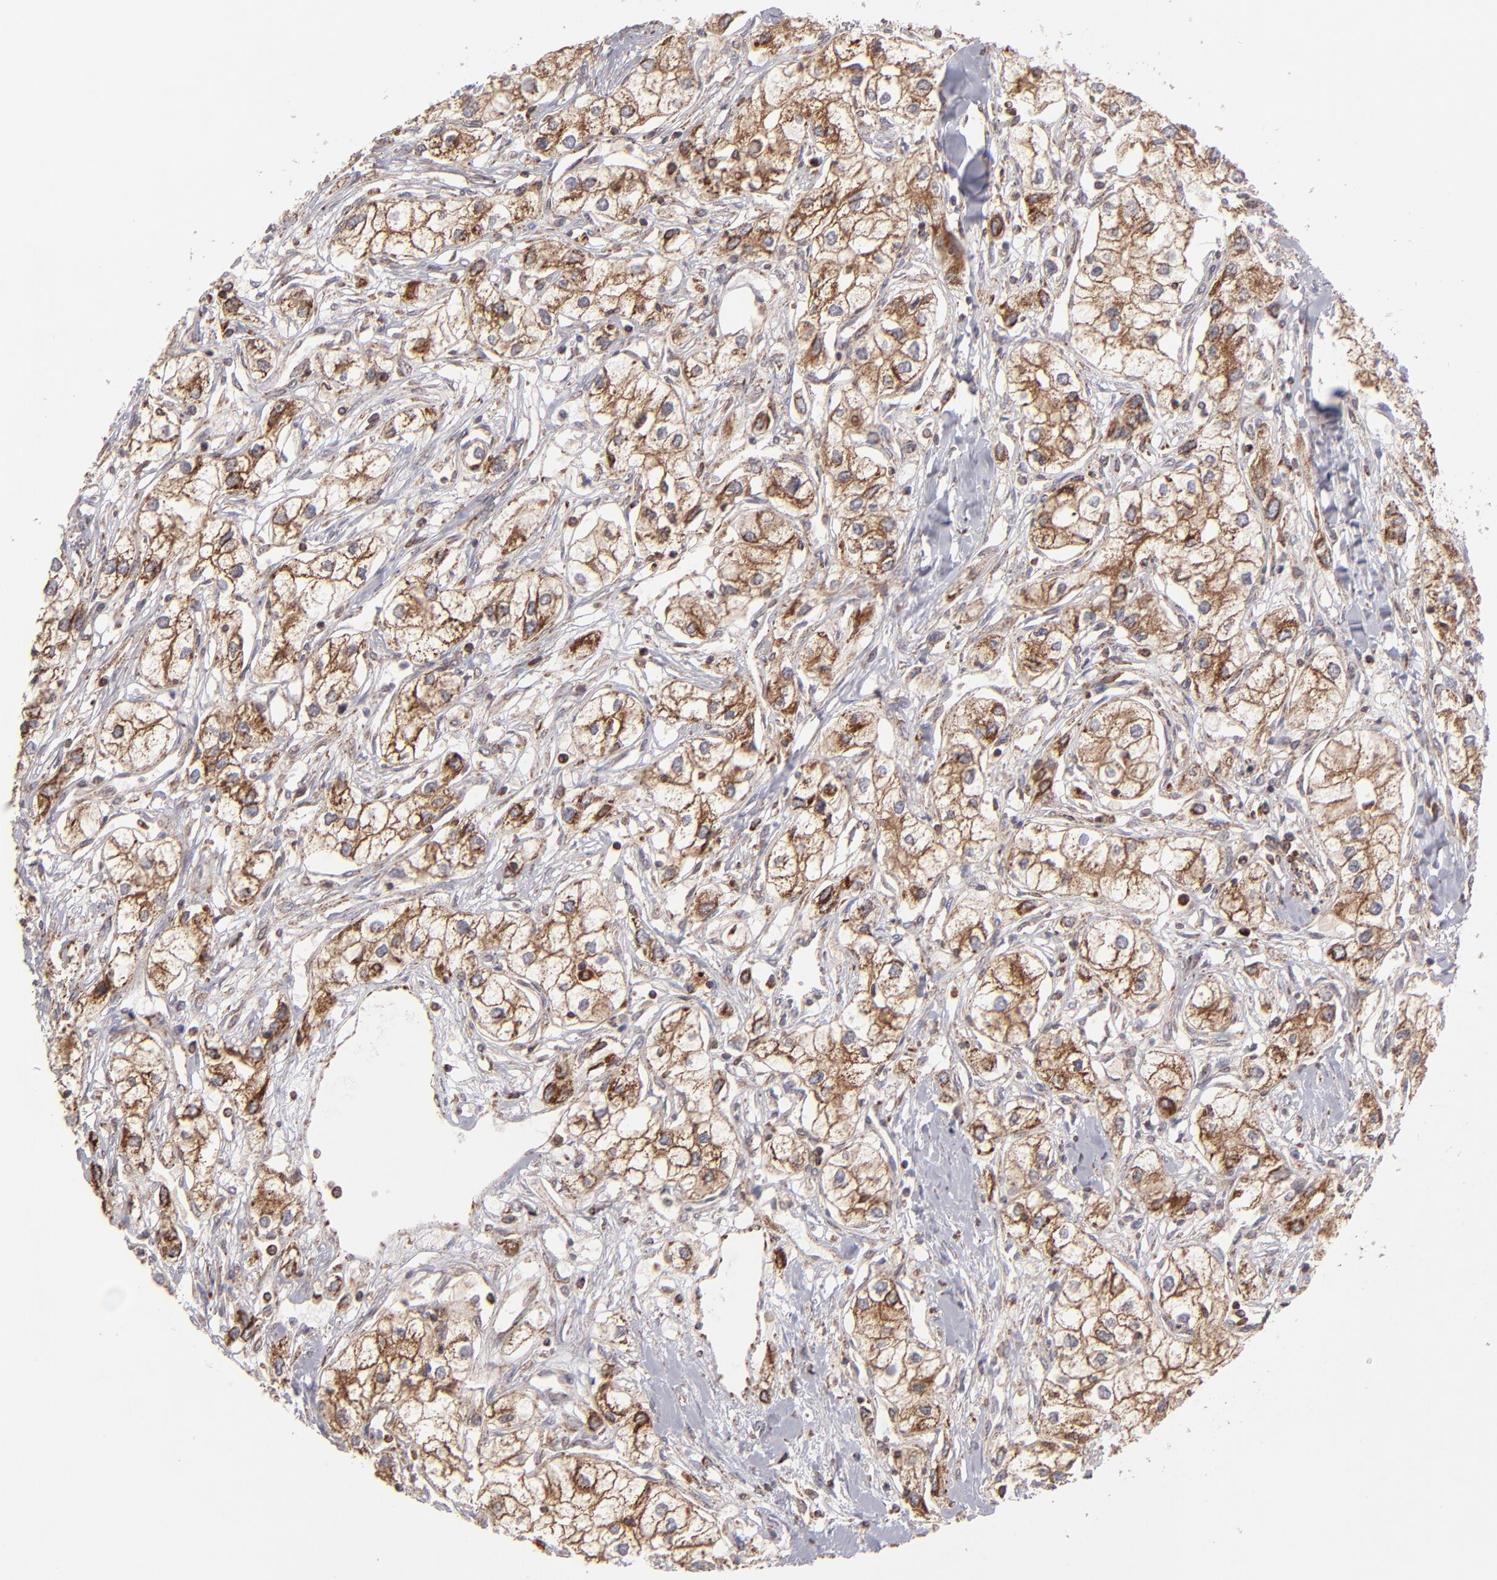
{"staining": {"intensity": "moderate", "quantity": ">75%", "location": "cytoplasmic/membranous"}, "tissue": "renal cancer", "cell_type": "Tumor cells", "image_type": "cancer", "snomed": [{"axis": "morphology", "description": "Adenocarcinoma, NOS"}, {"axis": "topography", "description": "Kidney"}], "caption": "Human adenocarcinoma (renal) stained for a protein (brown) reveals moderate cytoplasmic/membranous positive staining in about >75% of tumor cells.", "gene": "SLC15A1", "patient": {"sex": "male", "age": 57}}